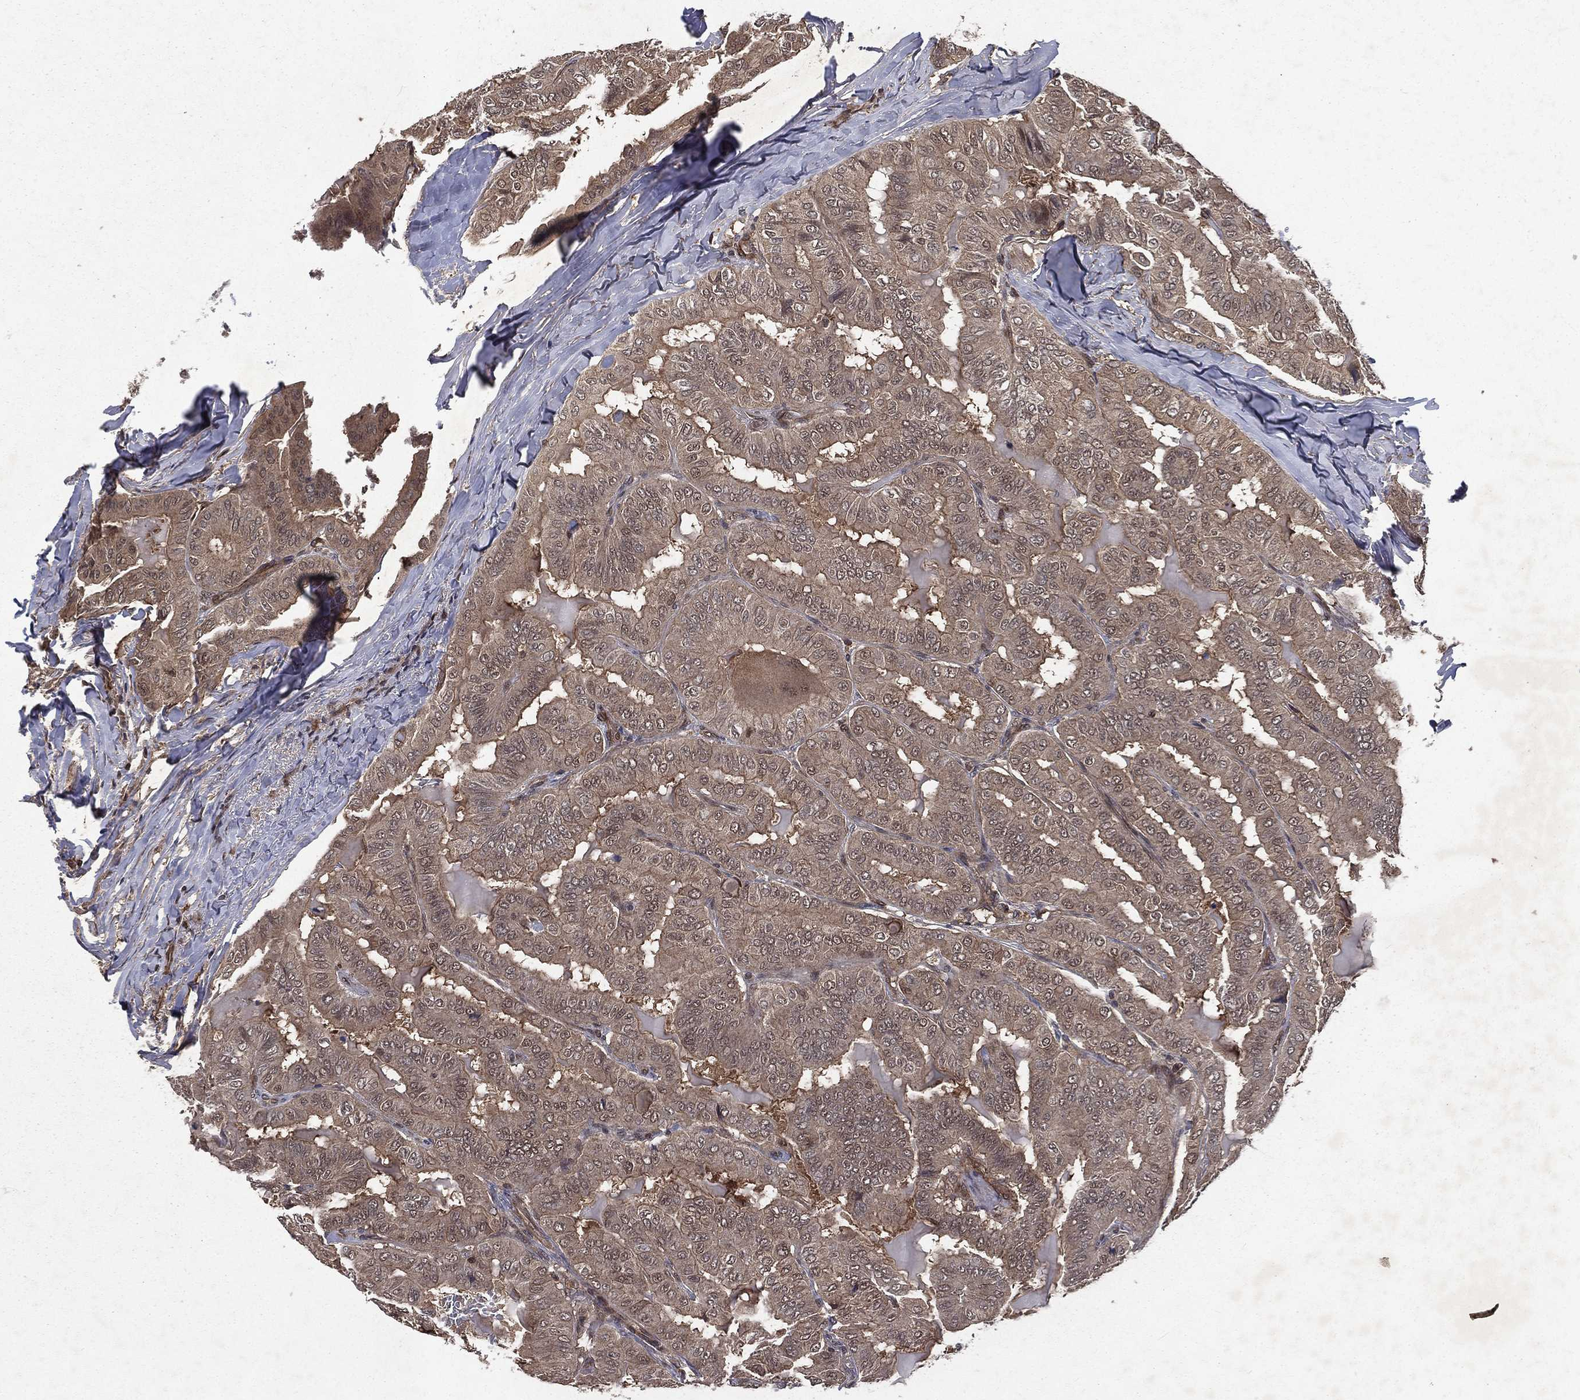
{"staining": {"intensity": "weak", "quantity": ">75%", "location": "cytoplasmic/membranous"}, "tissue": "thyroid cancer", "cell_type": "Tumor cells", "image_type": "cancer", "snomed": [{"axis": "morphology", "description": "Papillary adenocarcinoma, NOS"}, {"axis": "topography", "description": "Thyroid gland"}], "caption": "Protein analysis of thyroid cancer tissue reveals weak cytoplasmic/membranous staining in about >75% of tumor cells.", "gene": "FGD1", "patient": {"sex": "female", "age": 68}}